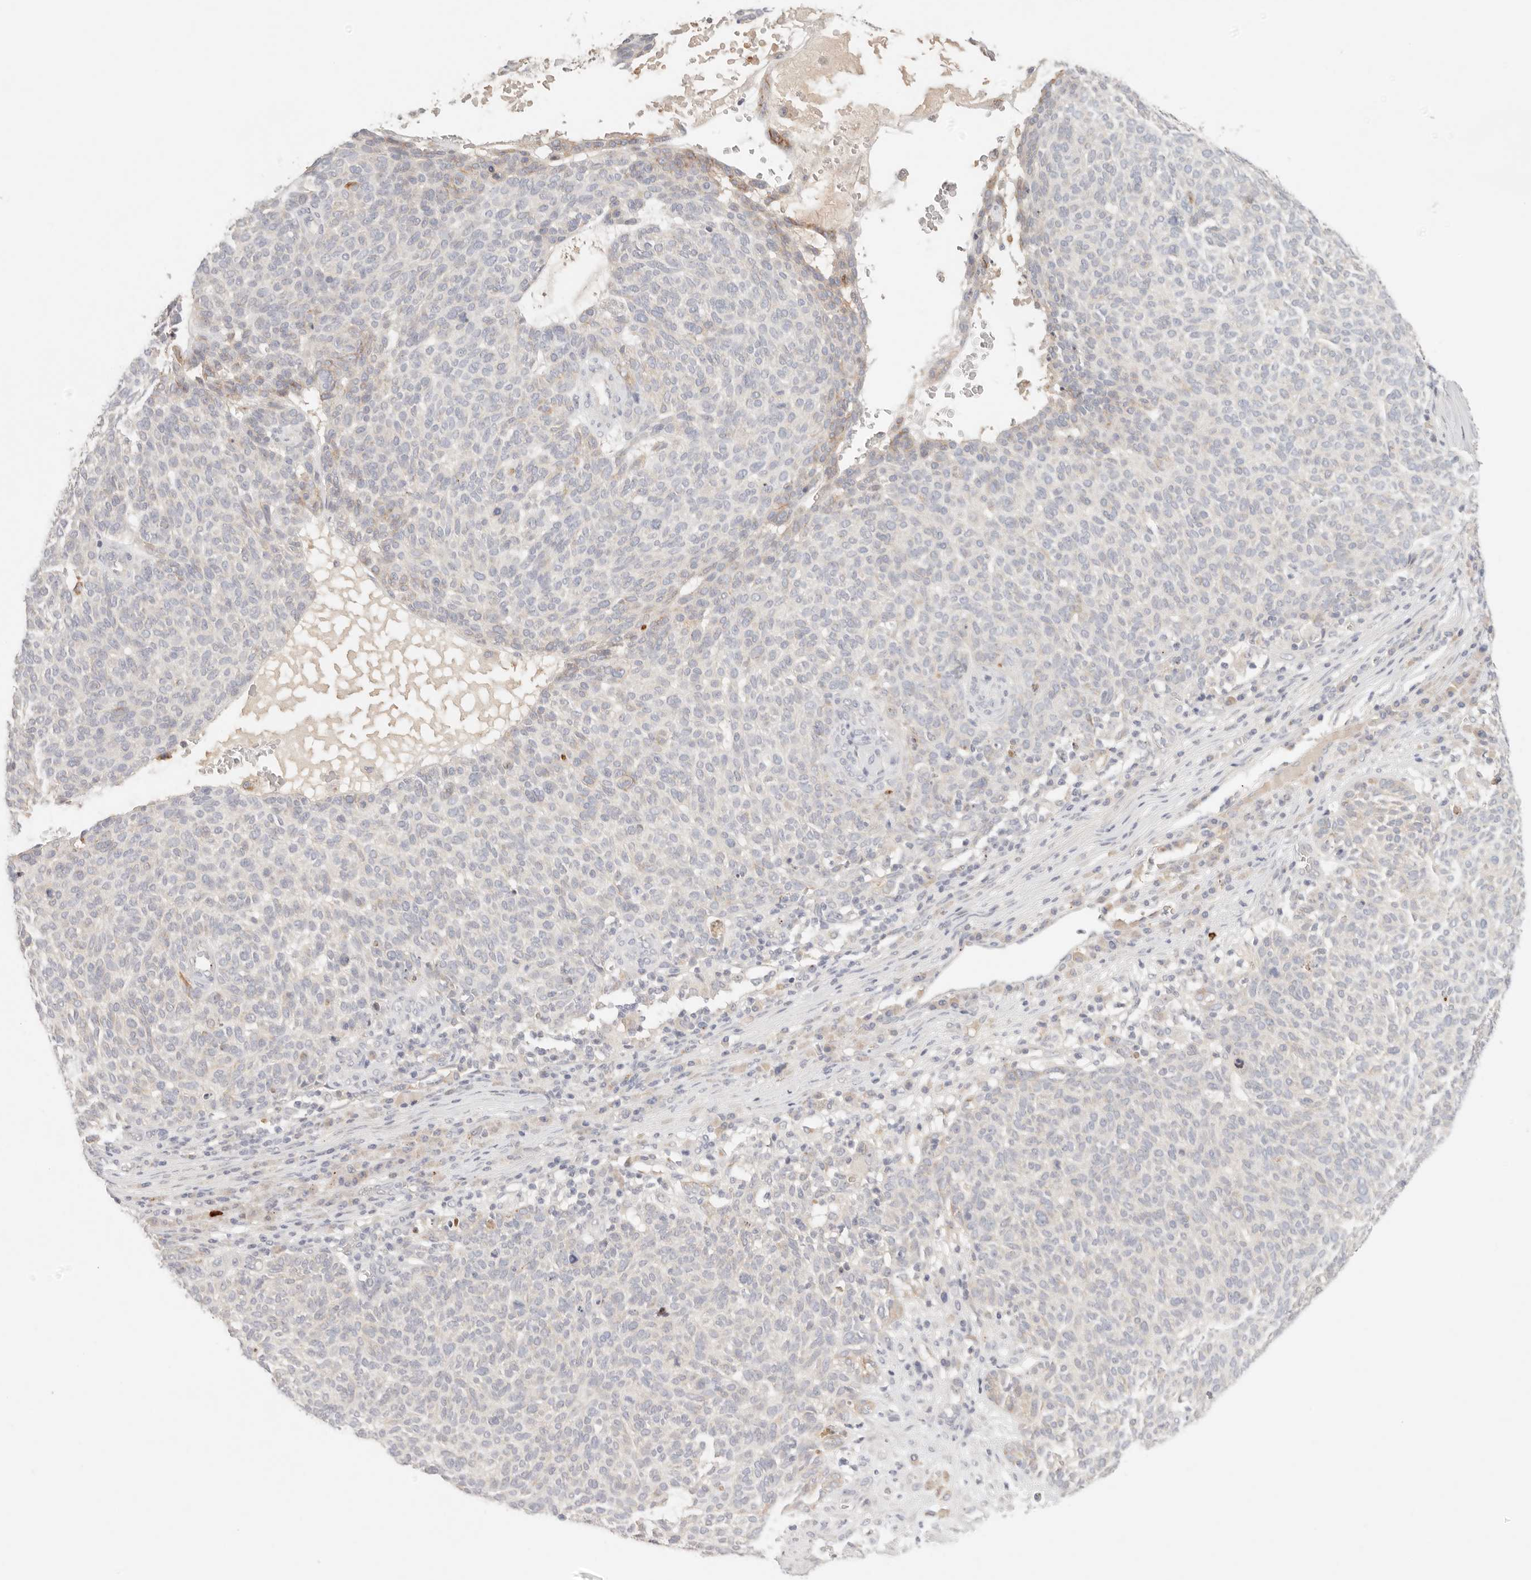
{"staining": {"intensity": "weak", "quantity": "<25%", "location": "cytoplasmic/membranous"}, "tissue": "skin cancer", "cell_type": "Tumor cells", "image_type": "cancer", "snomed": [{"axis": "morphology", "description": "Squamous cell carcinoma, NOS"}, {"axis": "topography", "description": "Skin"}], "caption": "DAB (3,3'-diaminobenzidine) immunohistochemical staining of human squamous cell carcinoma (skin) displays no significant expression in tumor cells.", "gene": "CEP120", "patient": {"sex": "female", "age": 90}}